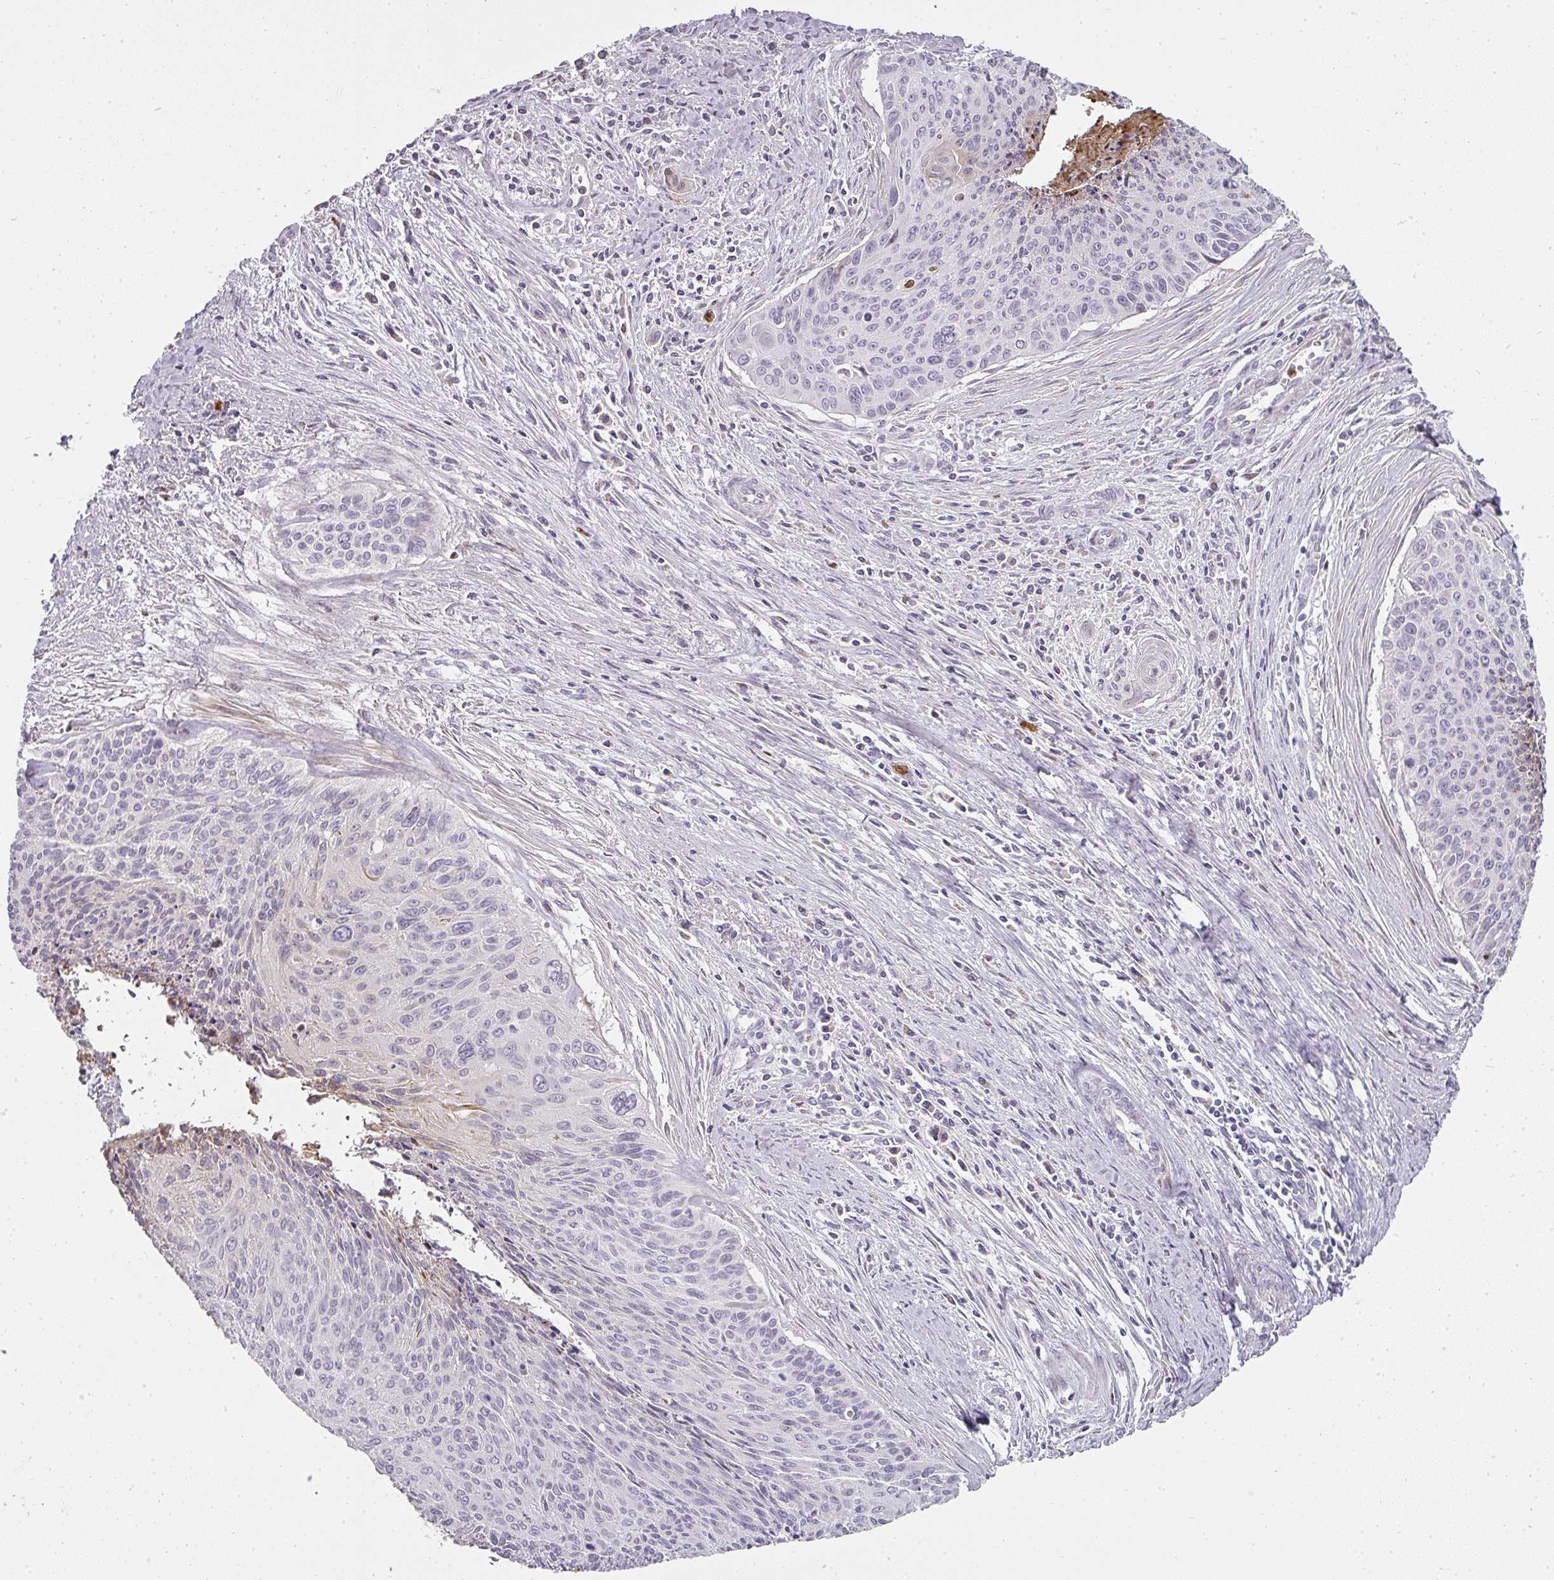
{"staining": {"intensity": "negative", "quantity": "none", "location": "none"}, "tissue": "cervical cancer", "cell_type": "Tumor cells", "image_type": "cancer", "snomed": [{"axis": "morphology", "description": "Squamous cell carcinoma, NOS"}, {"axis": "topography", "description": "Cervix"}], "caption": "This image is of cervical cancer (squamous cell carcinoma) stained with IHC to label a protein in brown with the nuclei are counter-stained blue. There is no positivity in tumor cells.", "gene": "BIK", "patient": {"sex": "female", "age": 55}}